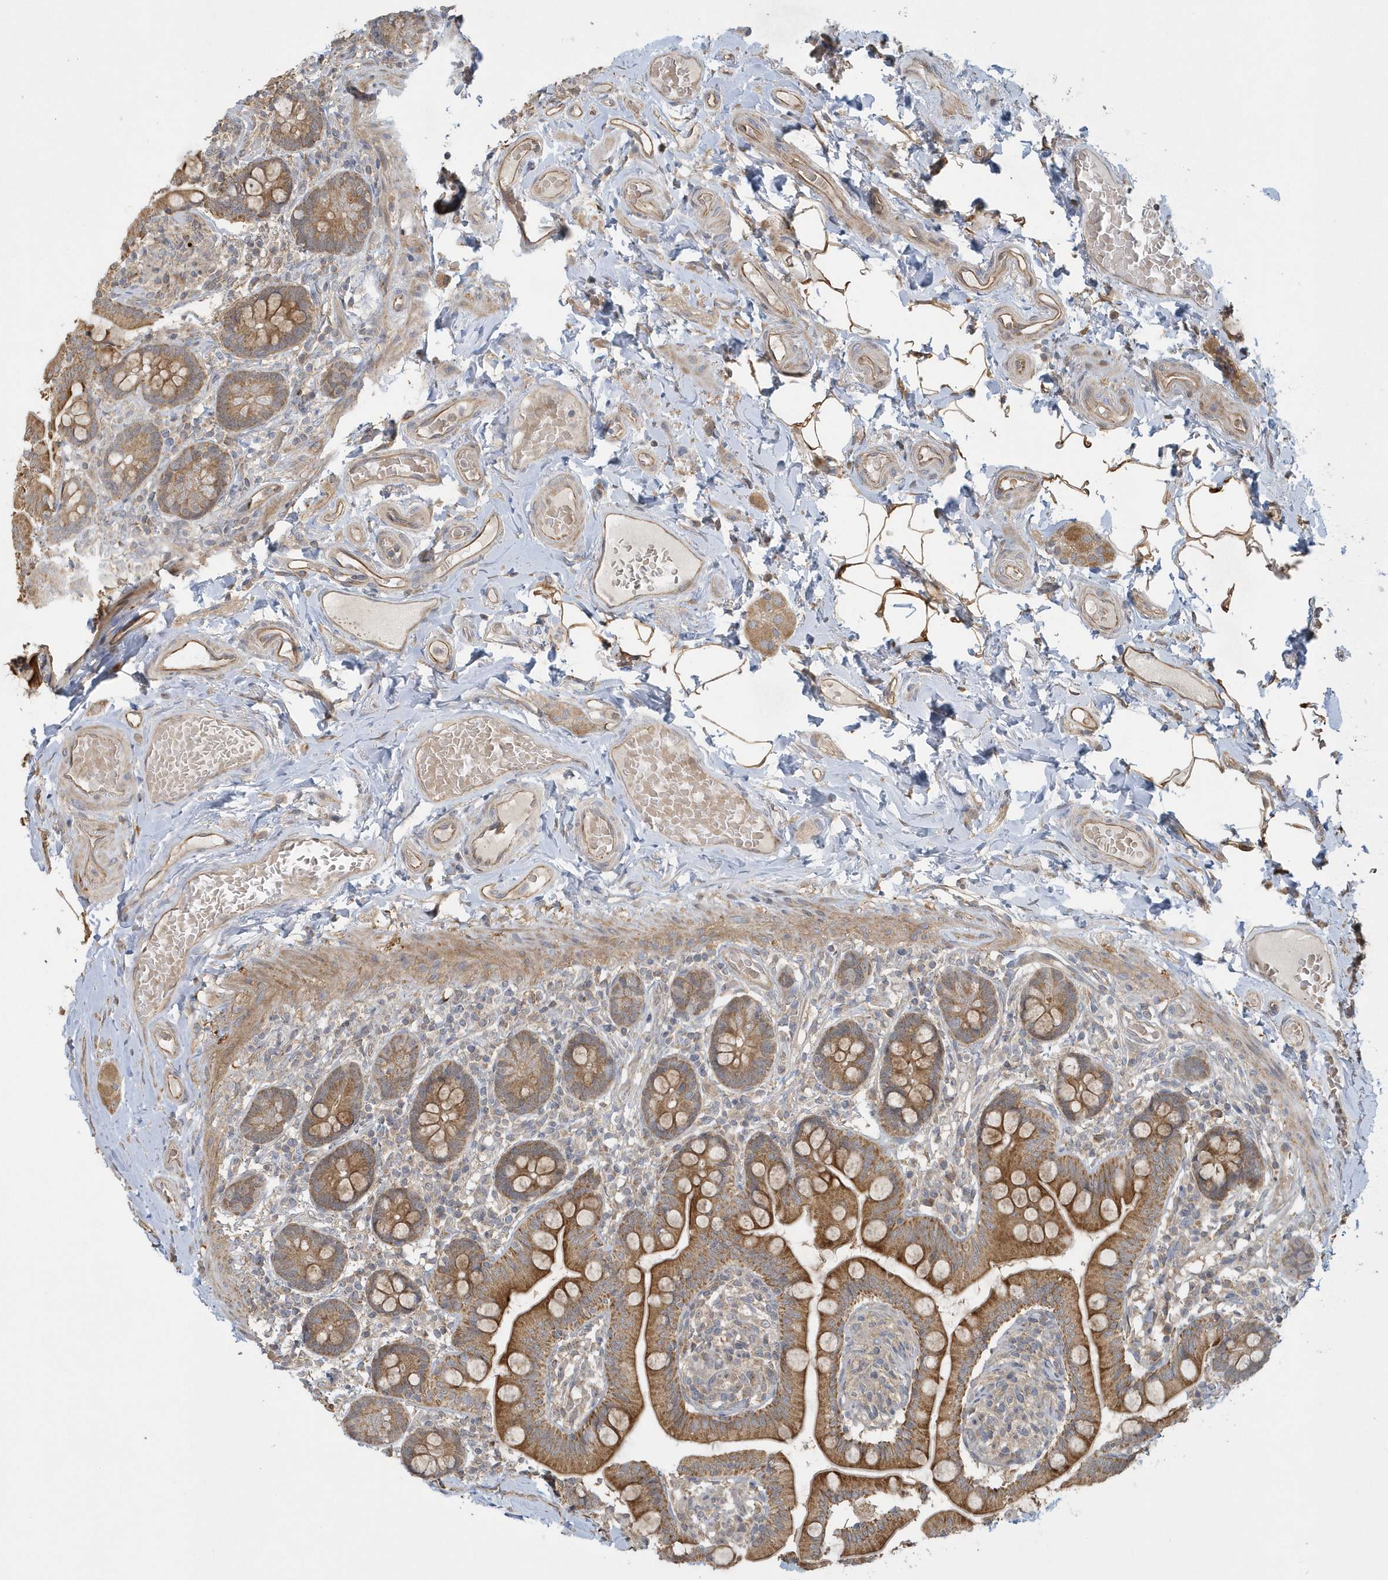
{"staining": {"intensity": "strong", "quantity": ">75%", "location": "cytoplasmic/membranous"}, "tissue": "small intestine", "cell_type": "Glandular cells", "image_type": "normal", "snomed": [{"axis": "morphology", "description": "Normal tissue, NOS"}, {"axis": "topography", "description": "Small intestine"}], "caption": "Immunohistochemistry (IHC) of normal small intestine displays high levels of strong cytoplasmic/membranous positivity in about >75% of glandular cells. Ihc stains the protein of interest in brown and the nuclei are stained blue.", "gene": "THG1L", "patient": {"sex": "female", "age": 64}}